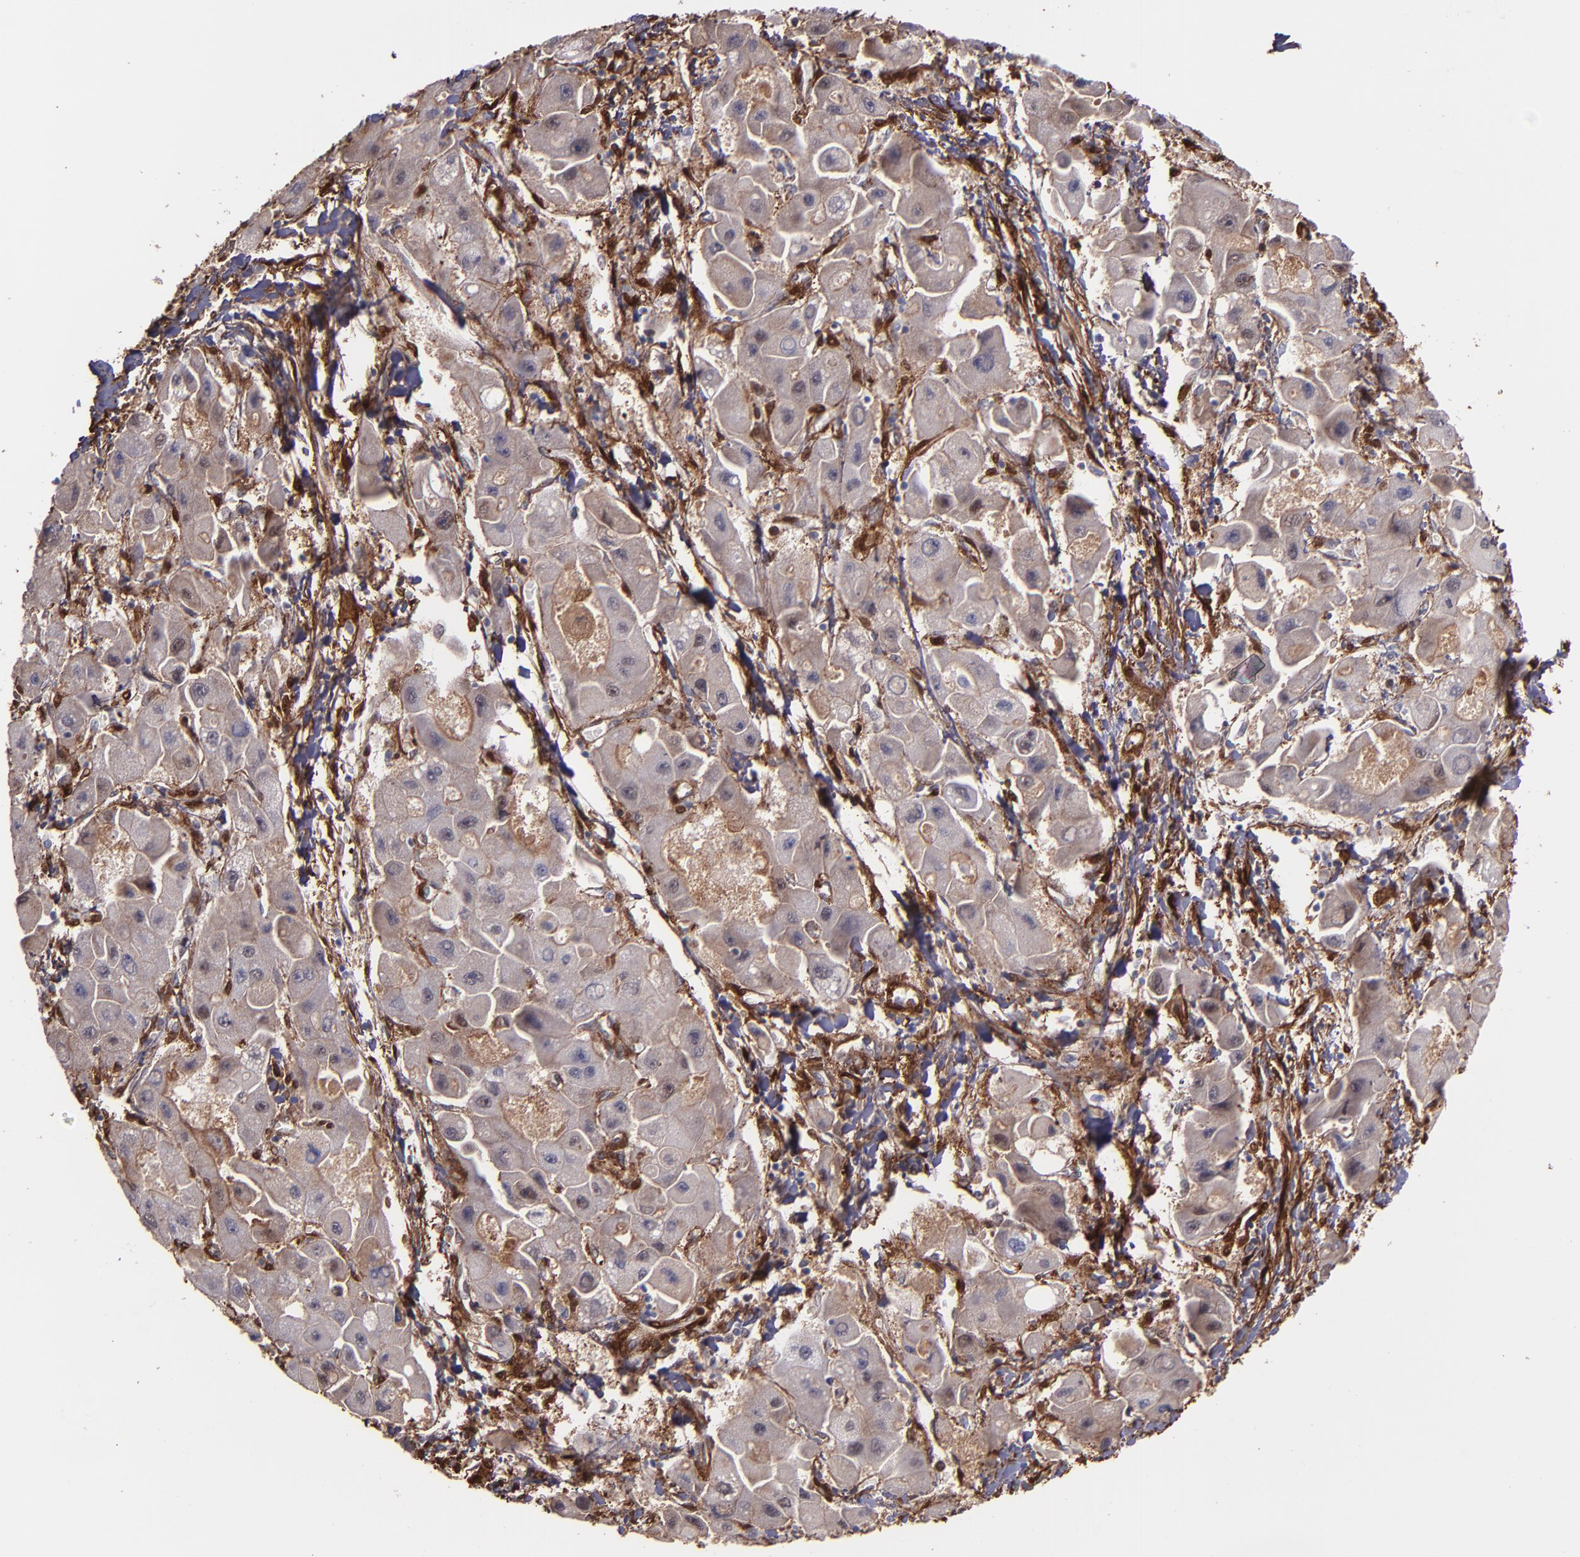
{"staining": {"intensity": "weak", "quantity": ">75%", "location": "cytoplasmic/membranous"}, "tissue": "liver cancer", "cell_type": "Tumor cells", "image_type": "cancer", "snomed": [{"axis": "morphology", "description": "Carcinoma, Hepatocellular, NOS"}, {"axis": "topography", "description": "Liver"}], "caption": "Human liver cancer (hepatocellular carcinoma) stained with a brown dye demonstrates weak cytoplasmic/membranous positive expression in approximately >75% of tumor cells.", "gene": "VCL", "patient": {"sex": "male", "age": 24}}